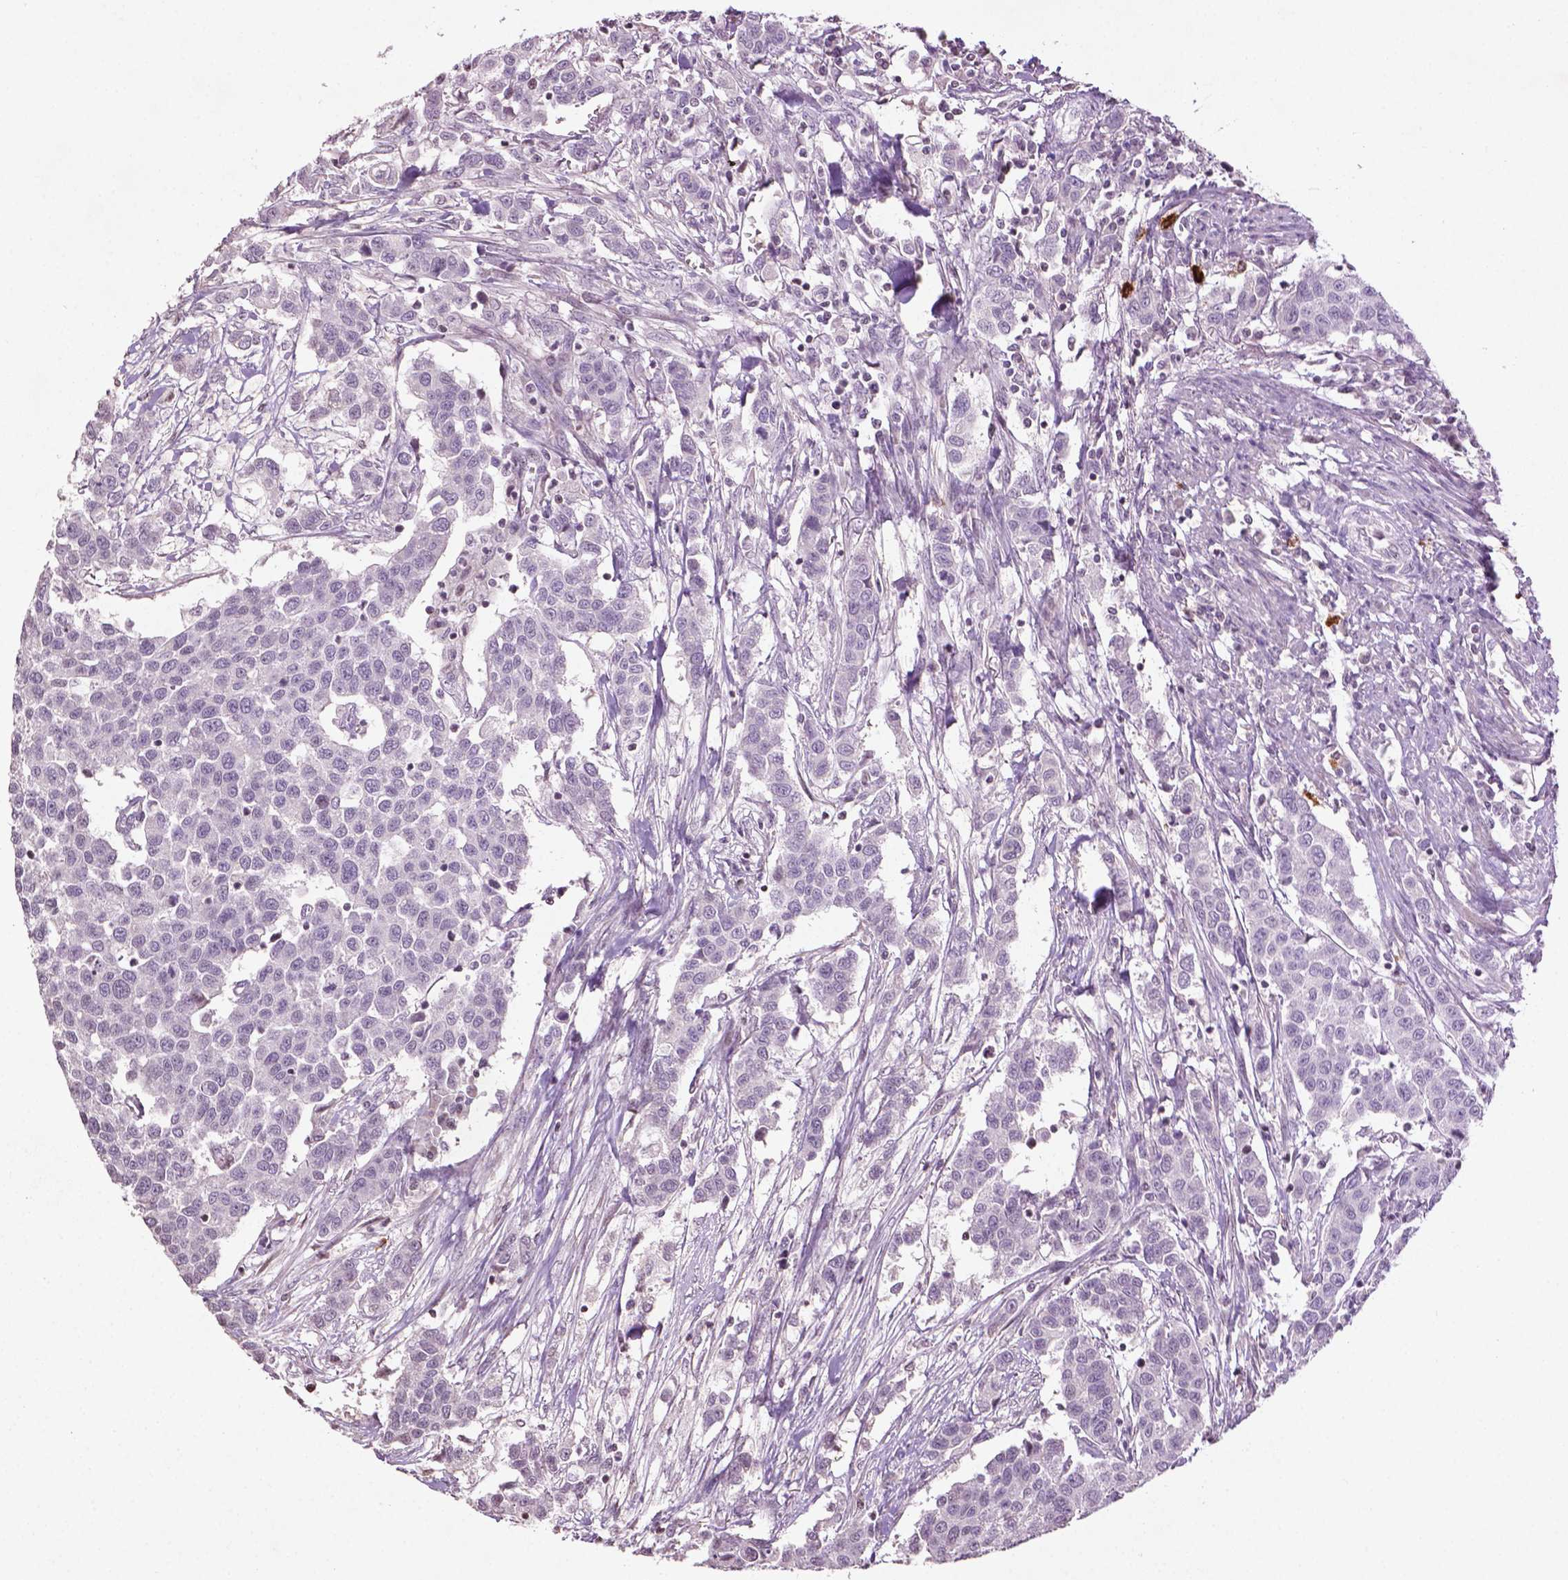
{"staining": {"intensity": "negative", "quantity": "none", "location": "none"}, "tissue": "urothelial cancer", "cell_type": "Tumor cells", "image_type": "cancer", "snomed": [{"axis": "morphology", "description": "Urothelial carcinoma, High grade"}, {"axis": "topography", "description": "Urinary bladder"}], "caption": "A high-resolution histopathology image shows immunohistochemistry (IHC) staining of urothelial cancer, which shows no significant positivity in tumor cells.", "gene": "NTNG2", "patient": {"sex": "female", "age": 58}}